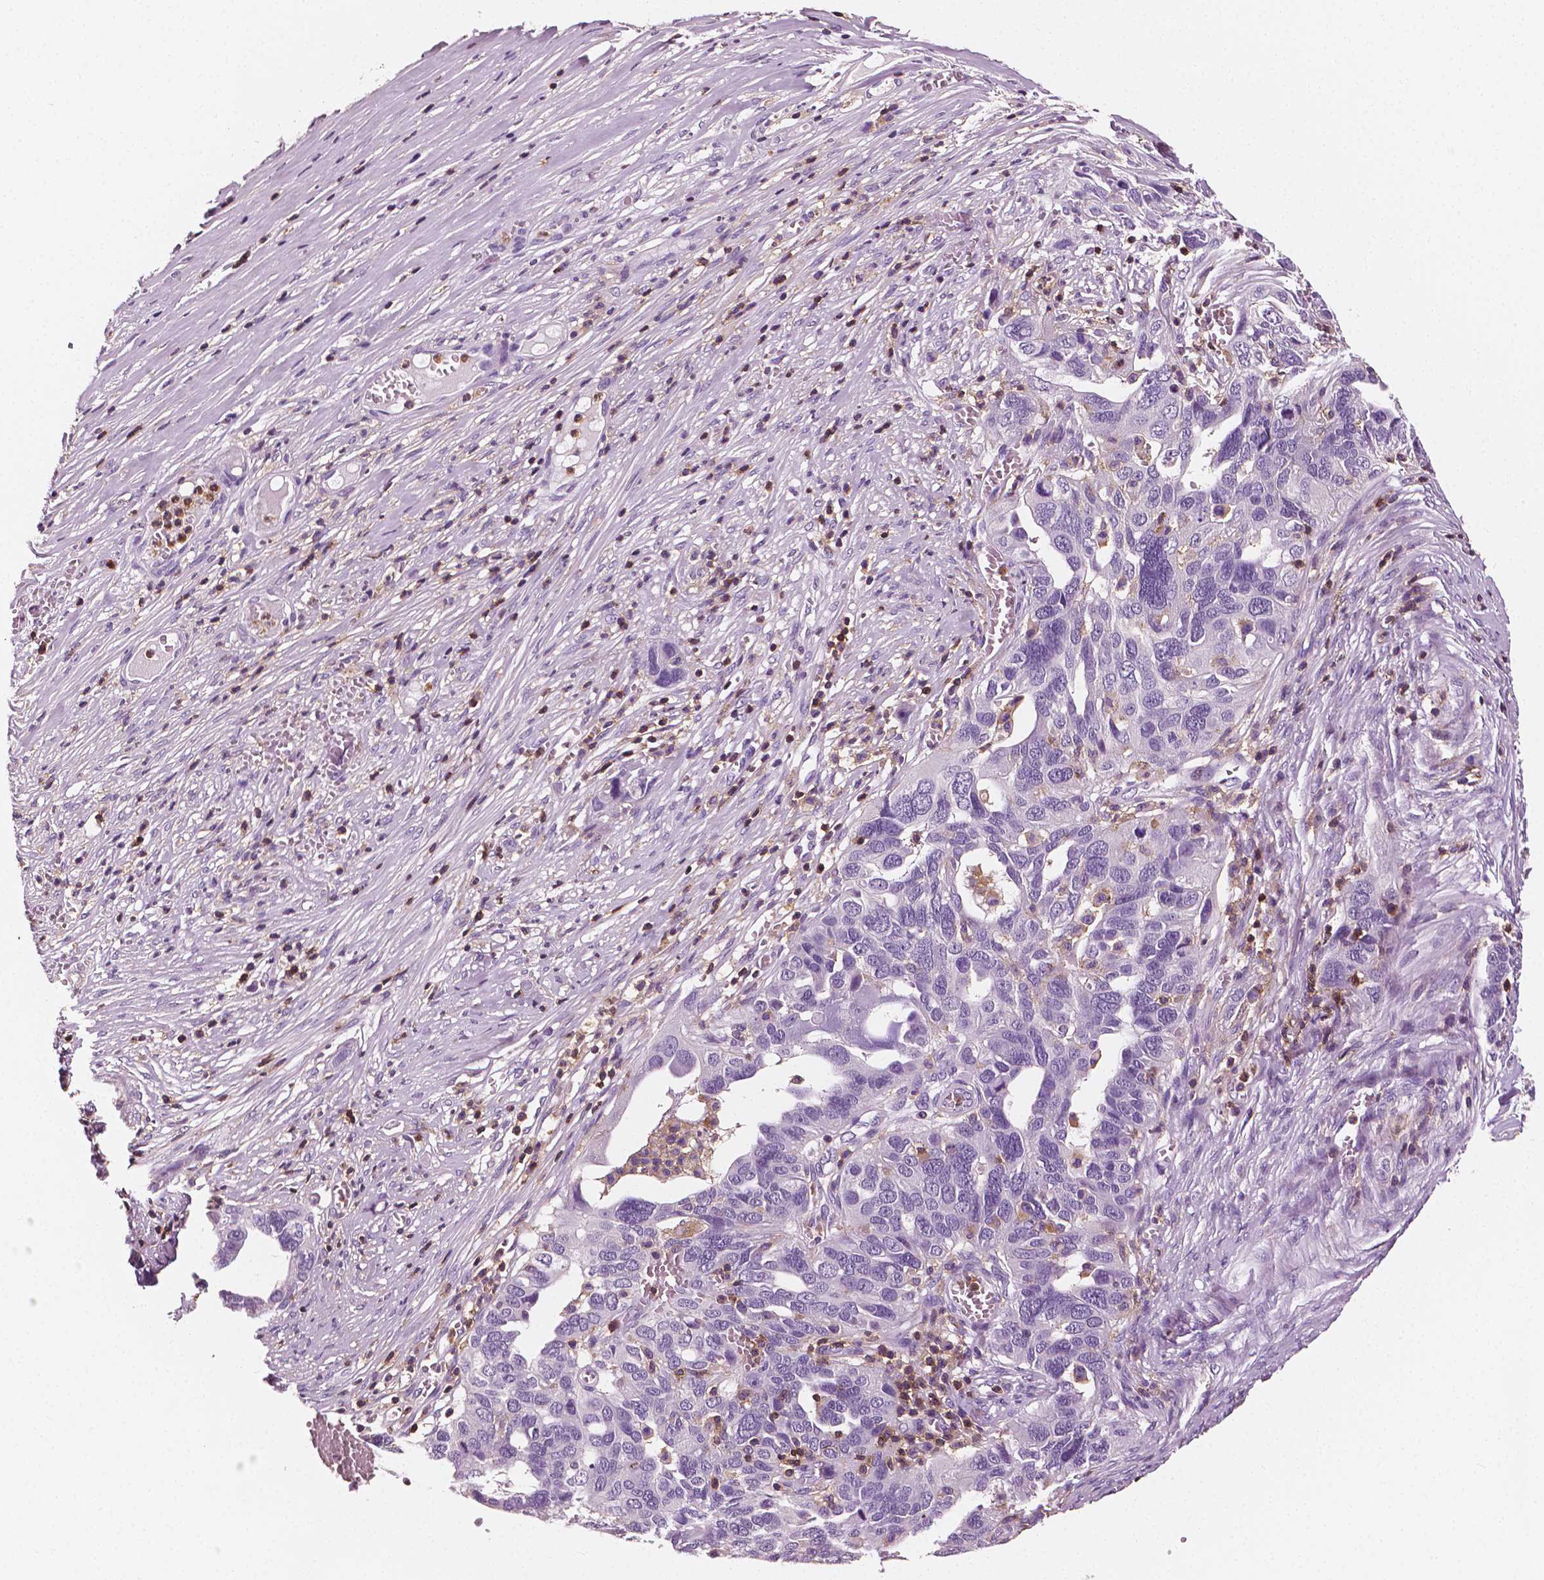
{"staining": {"intensity": "negative", "quantity": "none", "location": "none"}, "tissue": "ovarian cancer", "cell_type": "Tumor cells", "image_type": "cancer", "snomed": [{"axis": "morphology", "description": "Carcinoma, endometroid"}, {"axis": "topography", "description": "Soft tissue"}, {"axis": "topography", "description": "Ovary"}], "caption": "High power microscopy micrograph of an immunohistochemistry histopathology image of ovarian cancer, revealing no significant staining in tumor cells.", "gene": "PTPRC", "patient": {"sex": "female", "age": 52}}